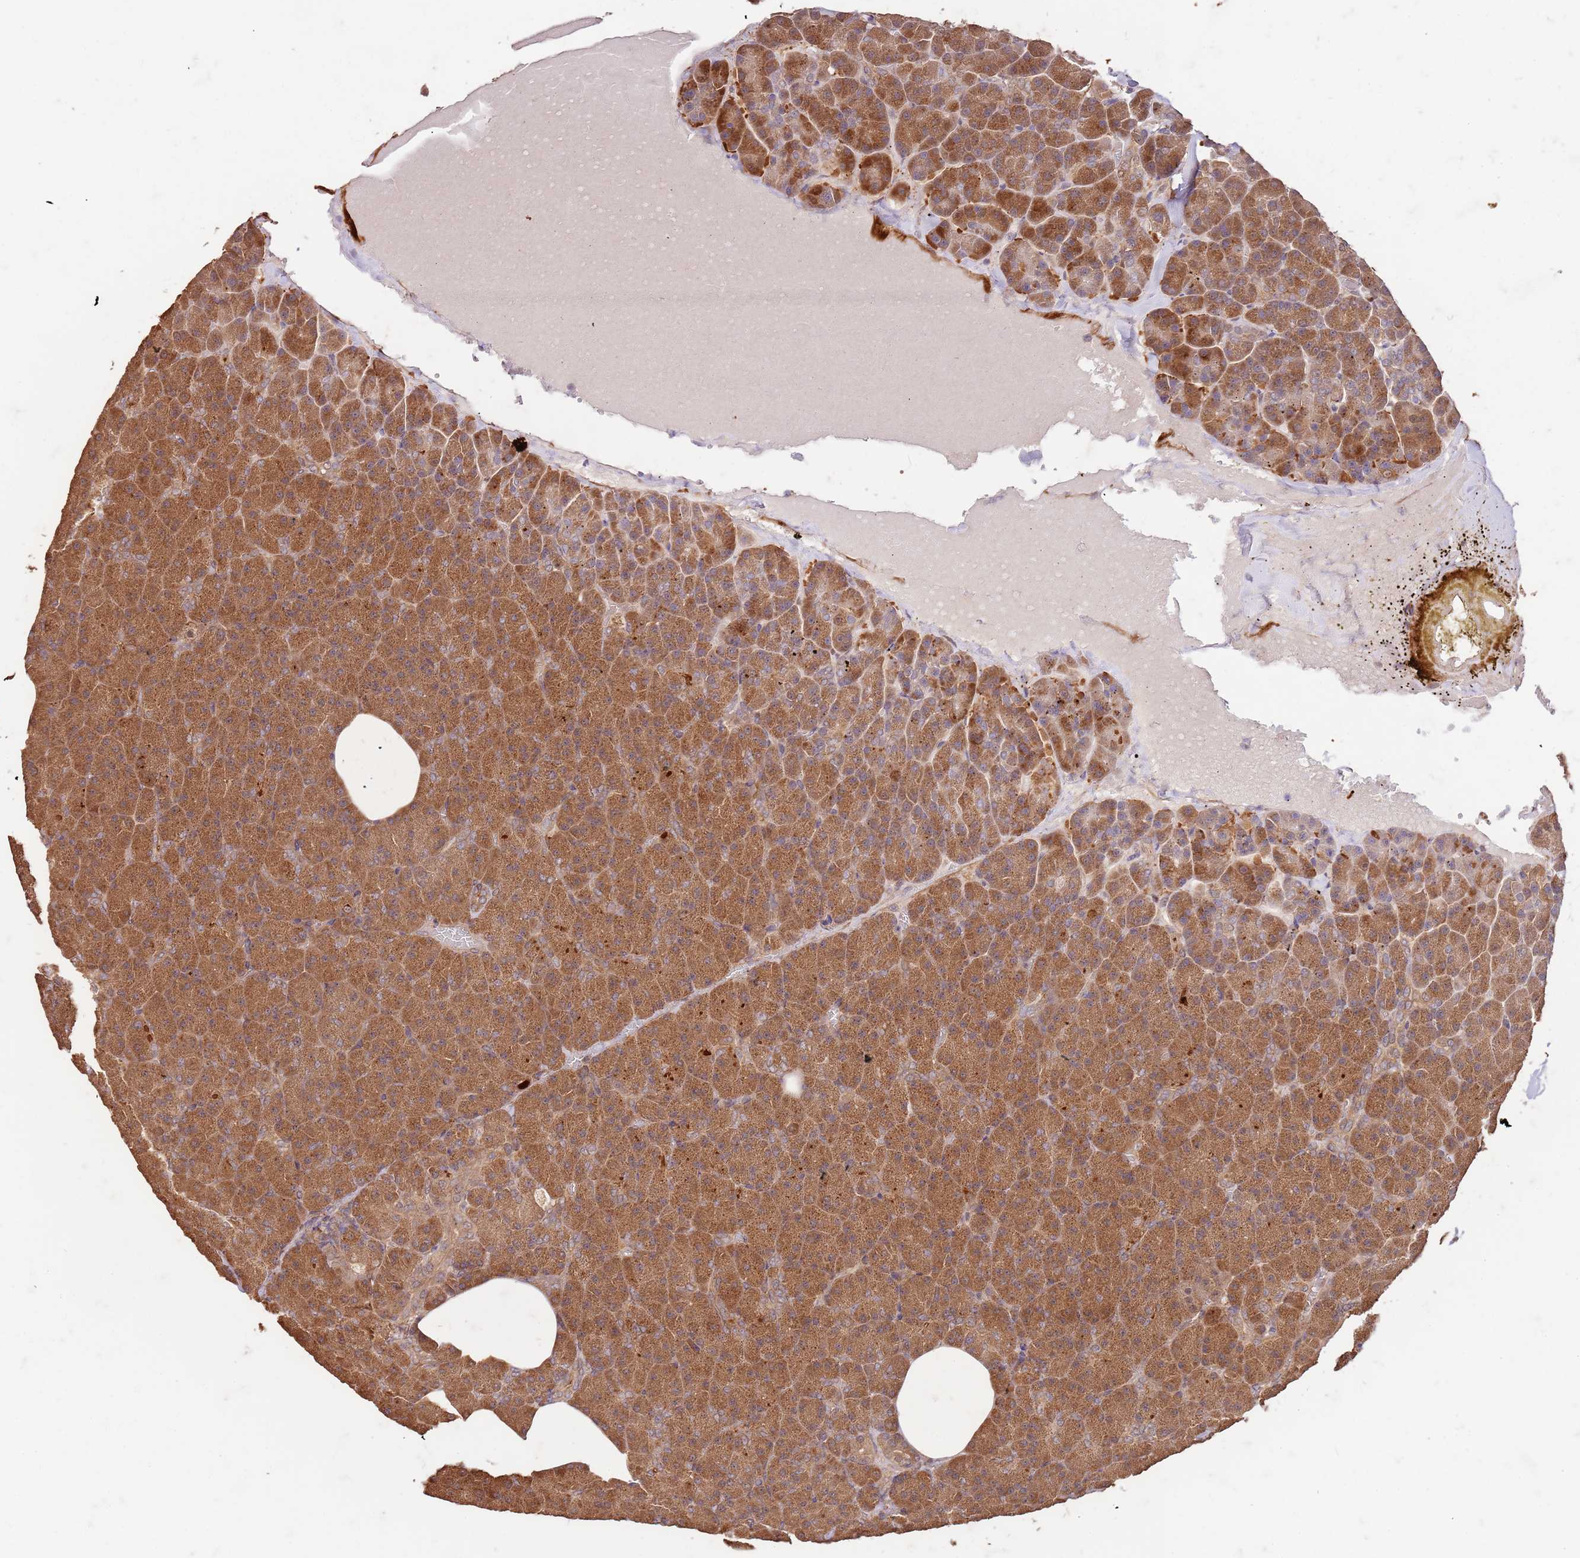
{"staining": {"intensity": "moderate", "quantity": ">75%", "location": "cytoplasmic/membranous"}, "tissue": "pancreas", "cell_type": "Exocrine glandular cells", "image_type": "normal", "snomed": [{"axis": "morphology", "description": "Normal tissue, NOS"}, {"axis": "morphology", "description": "Carcinoid, malignant, NOS"}, {"axis": "topography", "description": "Pancreas"}], "caption": "Immunohistochemical staining of benign human pancreas shows >75% levels of moderate cytoplasmic/membranous protein expression in about >75% of exocrine glandular cells.", "gene": "UBE3A", "patient": {"sex": "female", "age": 35}}